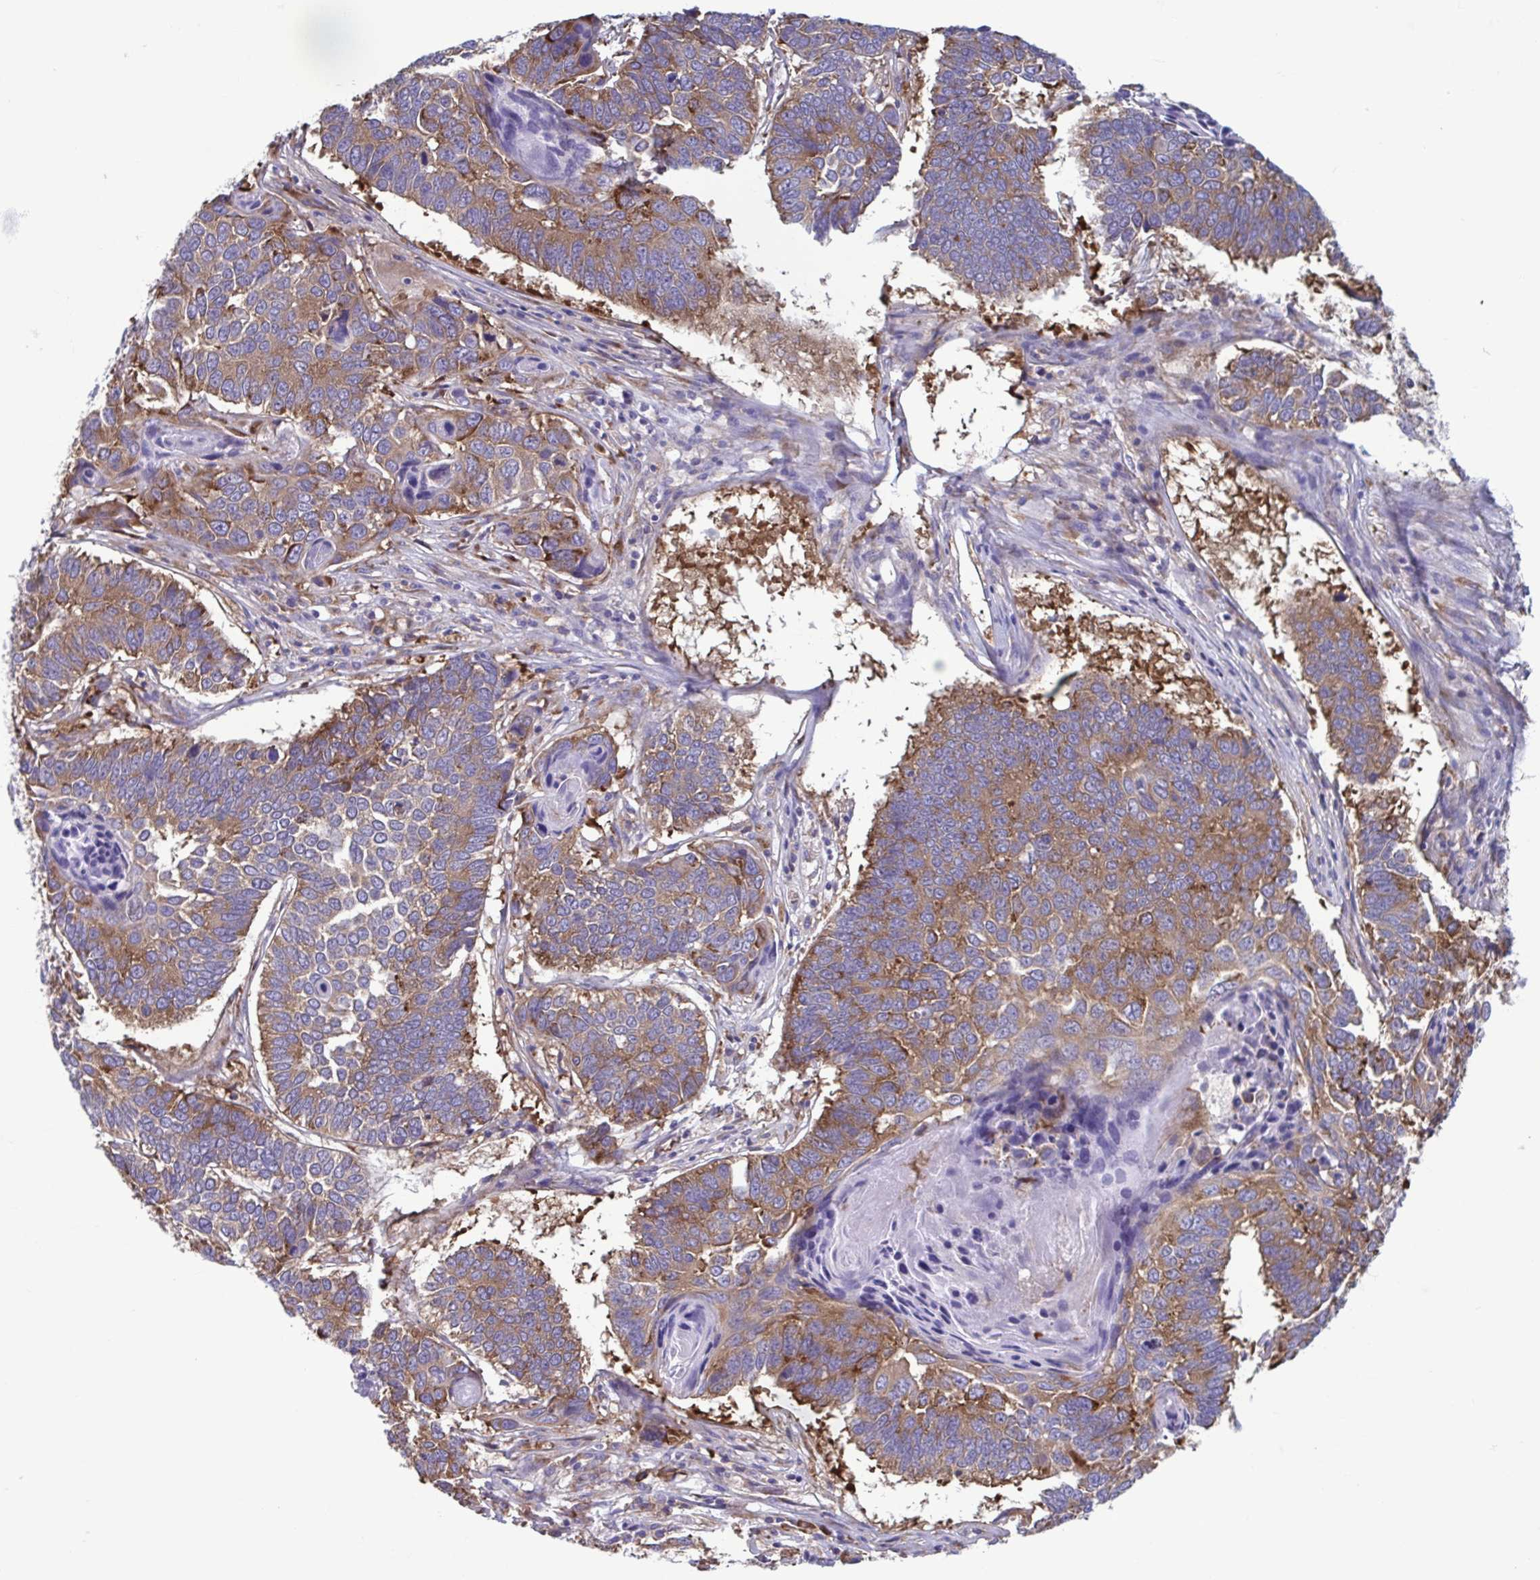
{"staining": {"intensity": "moderate", "quantity": ">75%", "location": "cytoplasmic/membranous"}, "tissue": "lung cancer", "cell_type": "Tumor cells", "image_type": "cancer", "snomed": [{"axis": "morphology", "description": "Squamous cell carcinoma, NOS"}, {"axis": "topography", "description": "Lung"}], "caption": "This is a micrograph of immunohistochemistry staining of lung squamous cell carcinoma, which shows moderate expression in the cytoplasmic/membranous of tumor cells.", "gene": "RPS16", "patient": {"sex": "male", "age": 73}}